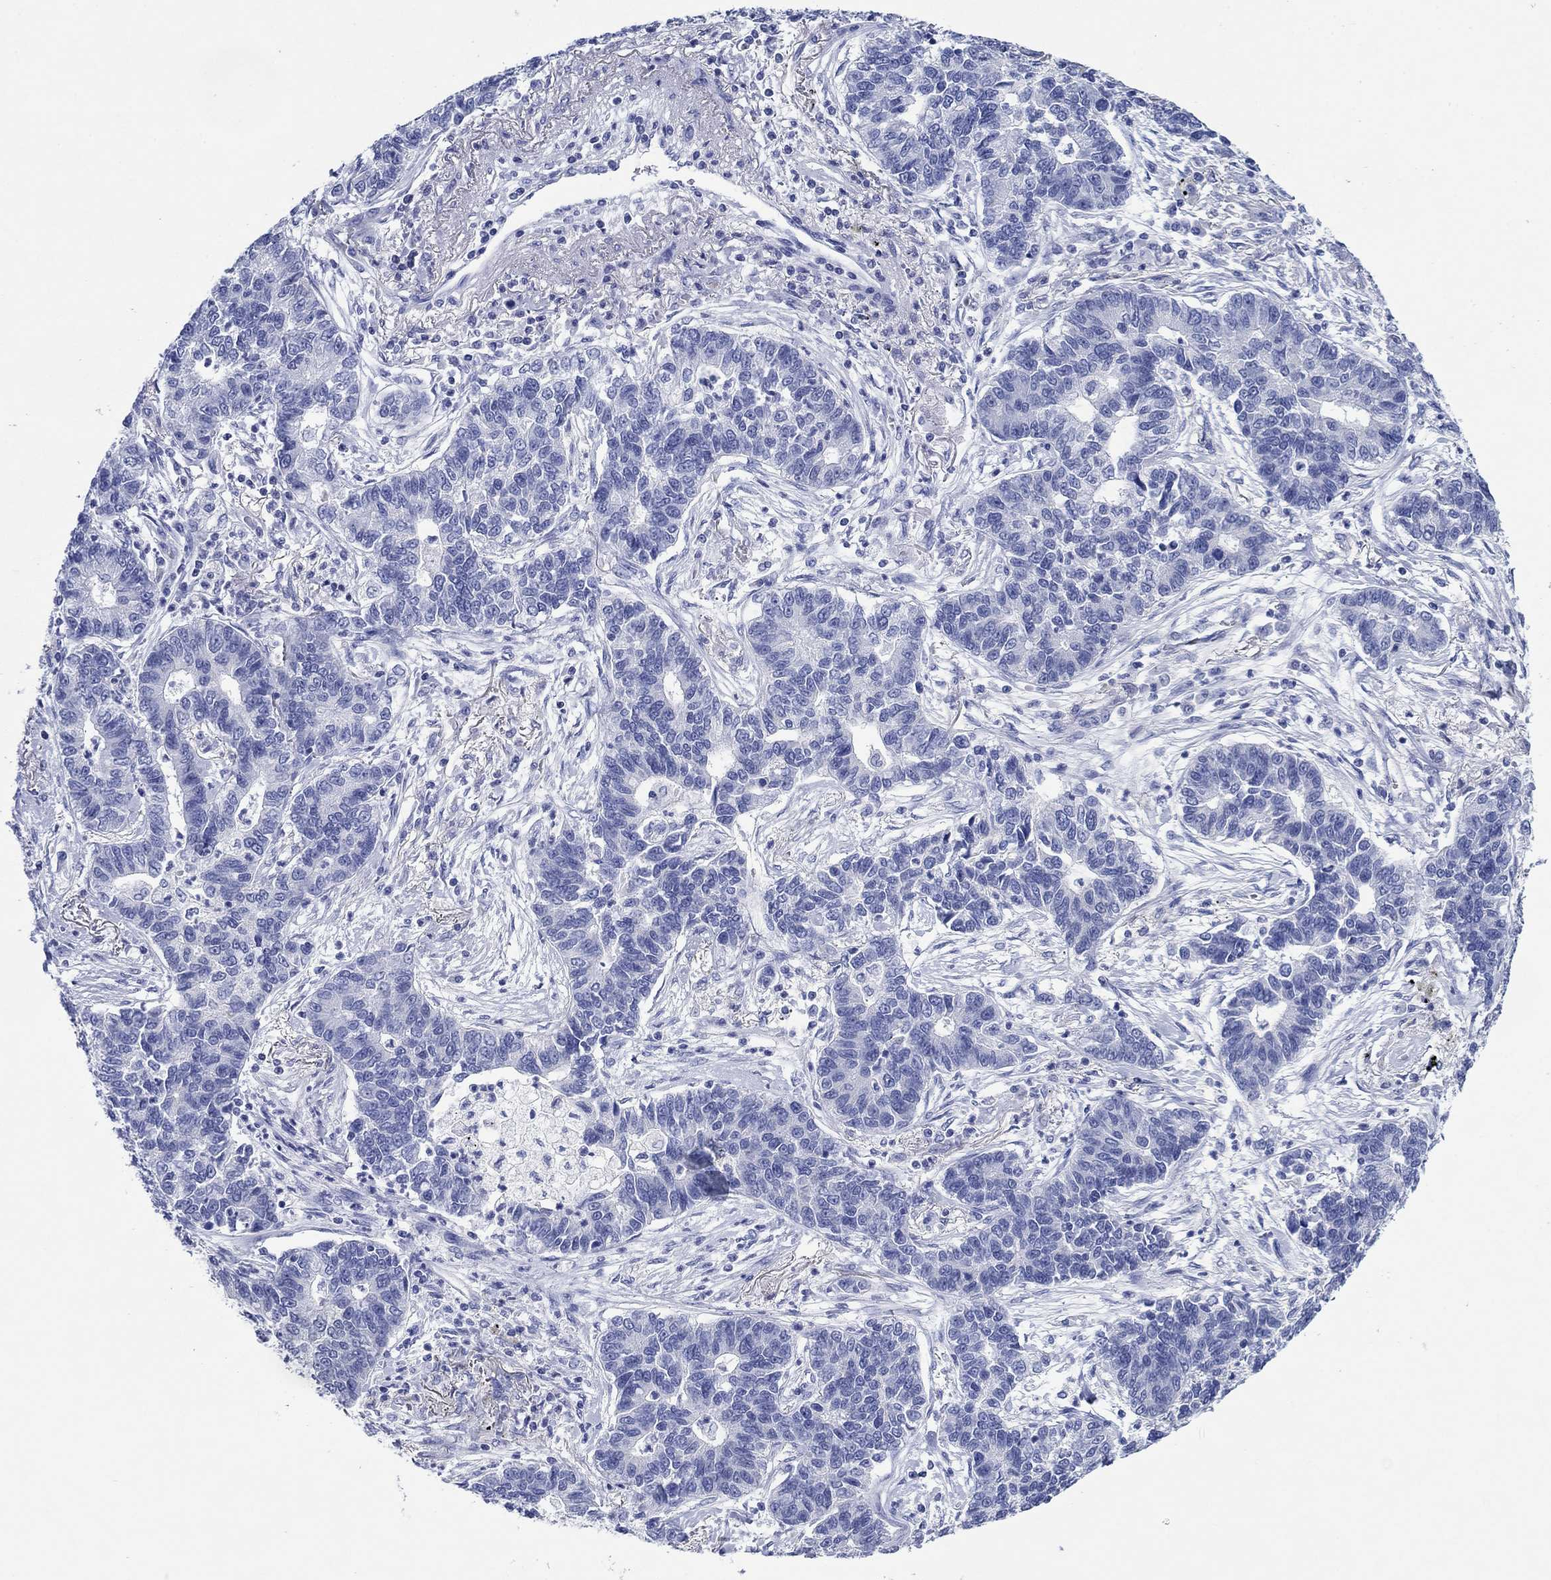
{"staining": {"intensity": "negative", "quantity": "none", "location": "none"}, "tissue": "lung cancer", "cell_type": "Tumor cells", "image_type": "cancer", "snomed": [{"axis": "morphology", "description": "Adenocarcinoma, NOS"}, {"axis": "topography", "description": "Lung"}], "caption": "Immunohistochemistry (IHC) histopathology image of neoplastic tissue: human adenocarcinoma (lung) stained with DAB (3,3'-diaminobenzidine) exhibits no significant protein positivity in tumor cells.", "gene": "HCRT", "patient": {"sex": "female", "age": 57}}